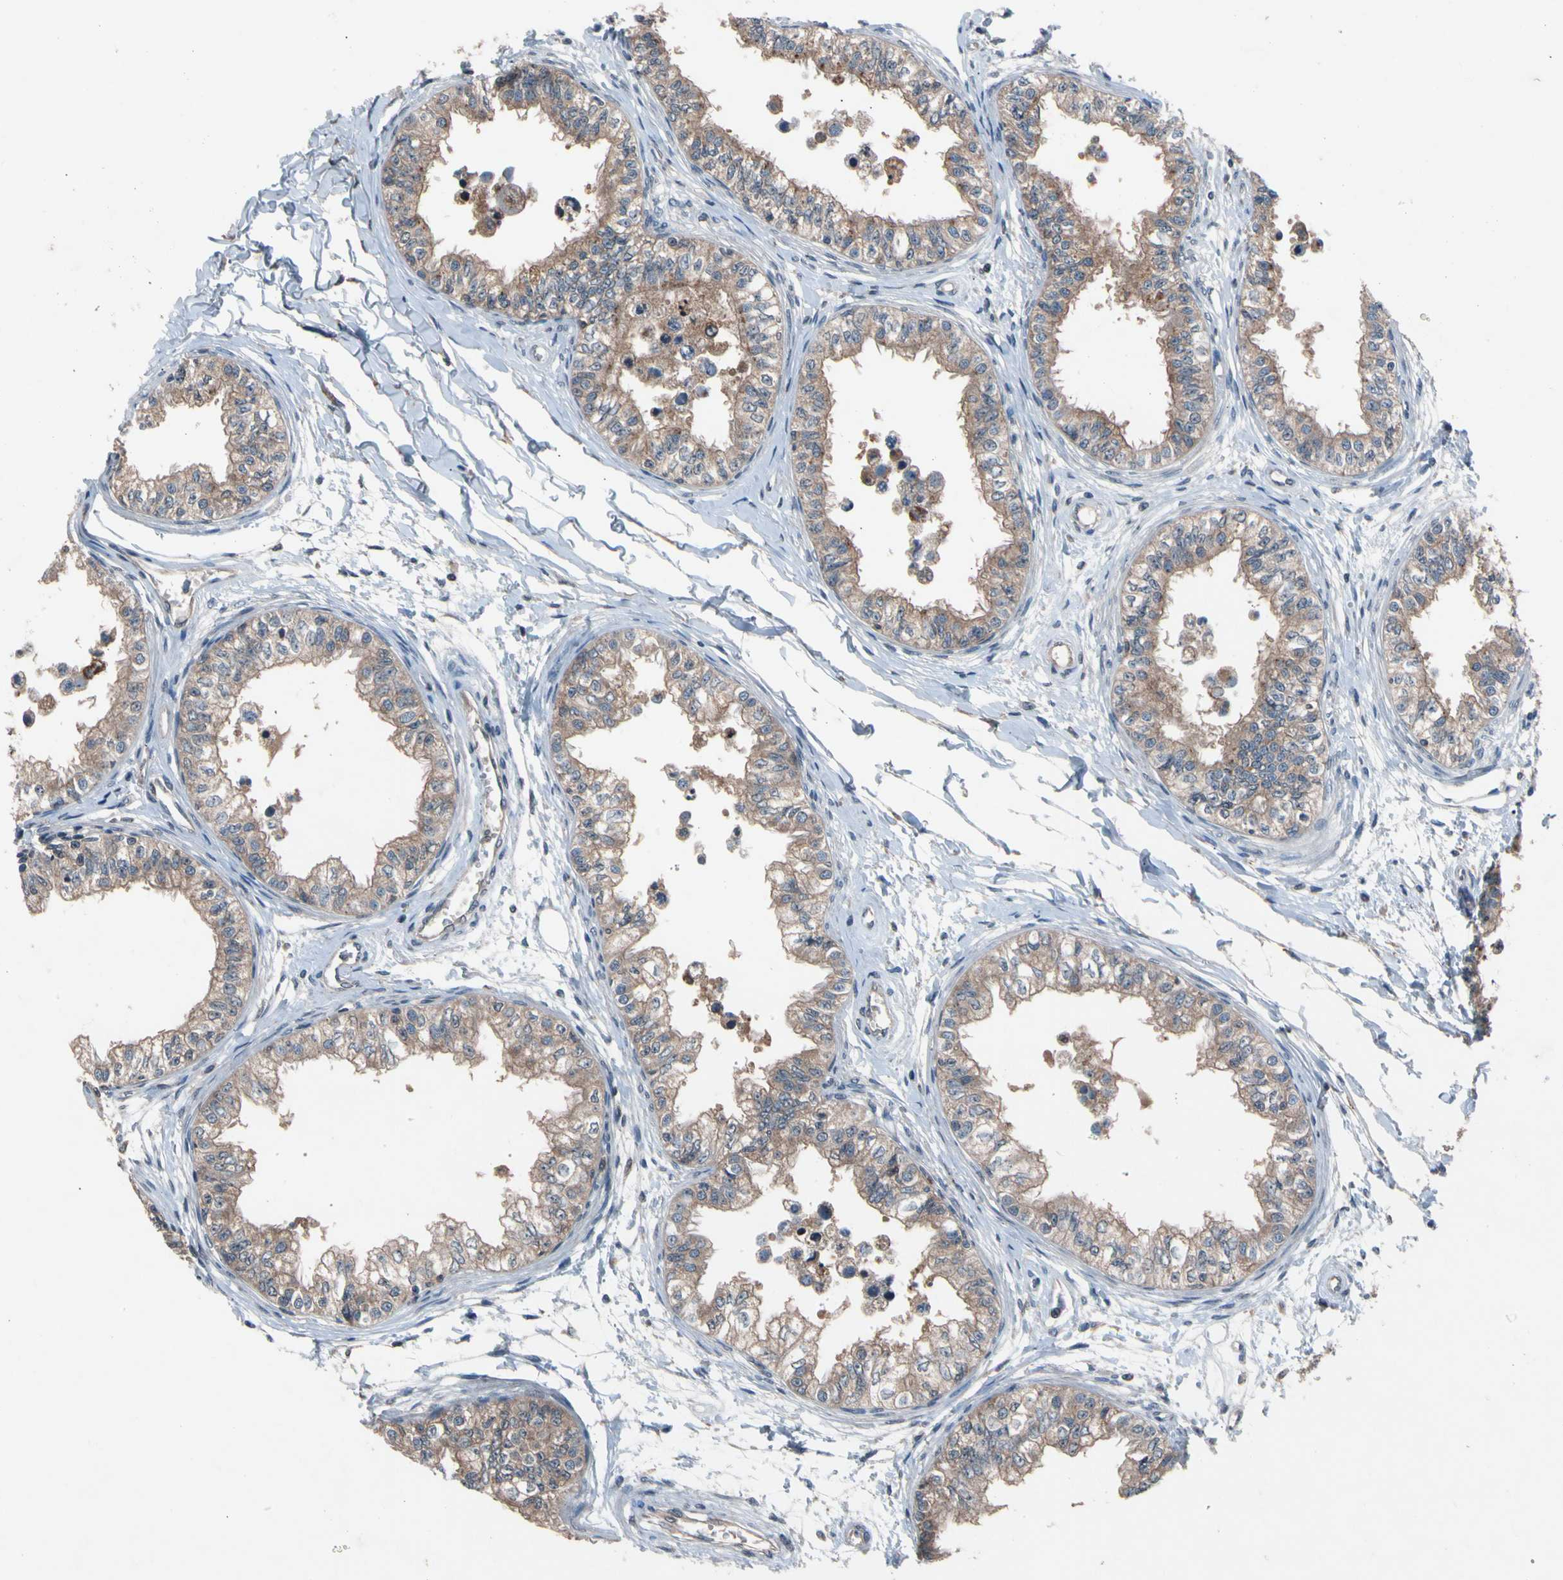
{"staining": {"intensity": "moderate", "quantity": ">75%", "location": "cytoplasmic/membranous"}, "tissue": "epididymis", "cell_type": "Glandular cells", "image_type": "normal", "snomed": [{"axis": "morphology", "description": "Normal tissue, NOS"}, {"axis": "morphology", "description": "Adenocarcinoma, metastatic, NOS"}, {"axis": "topography", "description": "Testis"}, {"axis": "topography", "description": "Epididymis"}], "caption": "The micrograph exhibits a brown stain indicating the presence of a protein in the cytoplasmic/membranous of glandular cells in epididymis. The protein of interest is stained brown, and the nuclei are stained in blue (DAB IHC with brightfield microscopy, high magnification).", "gene": "PRDX4", "patient": {"sex": "male", "age": 26}}